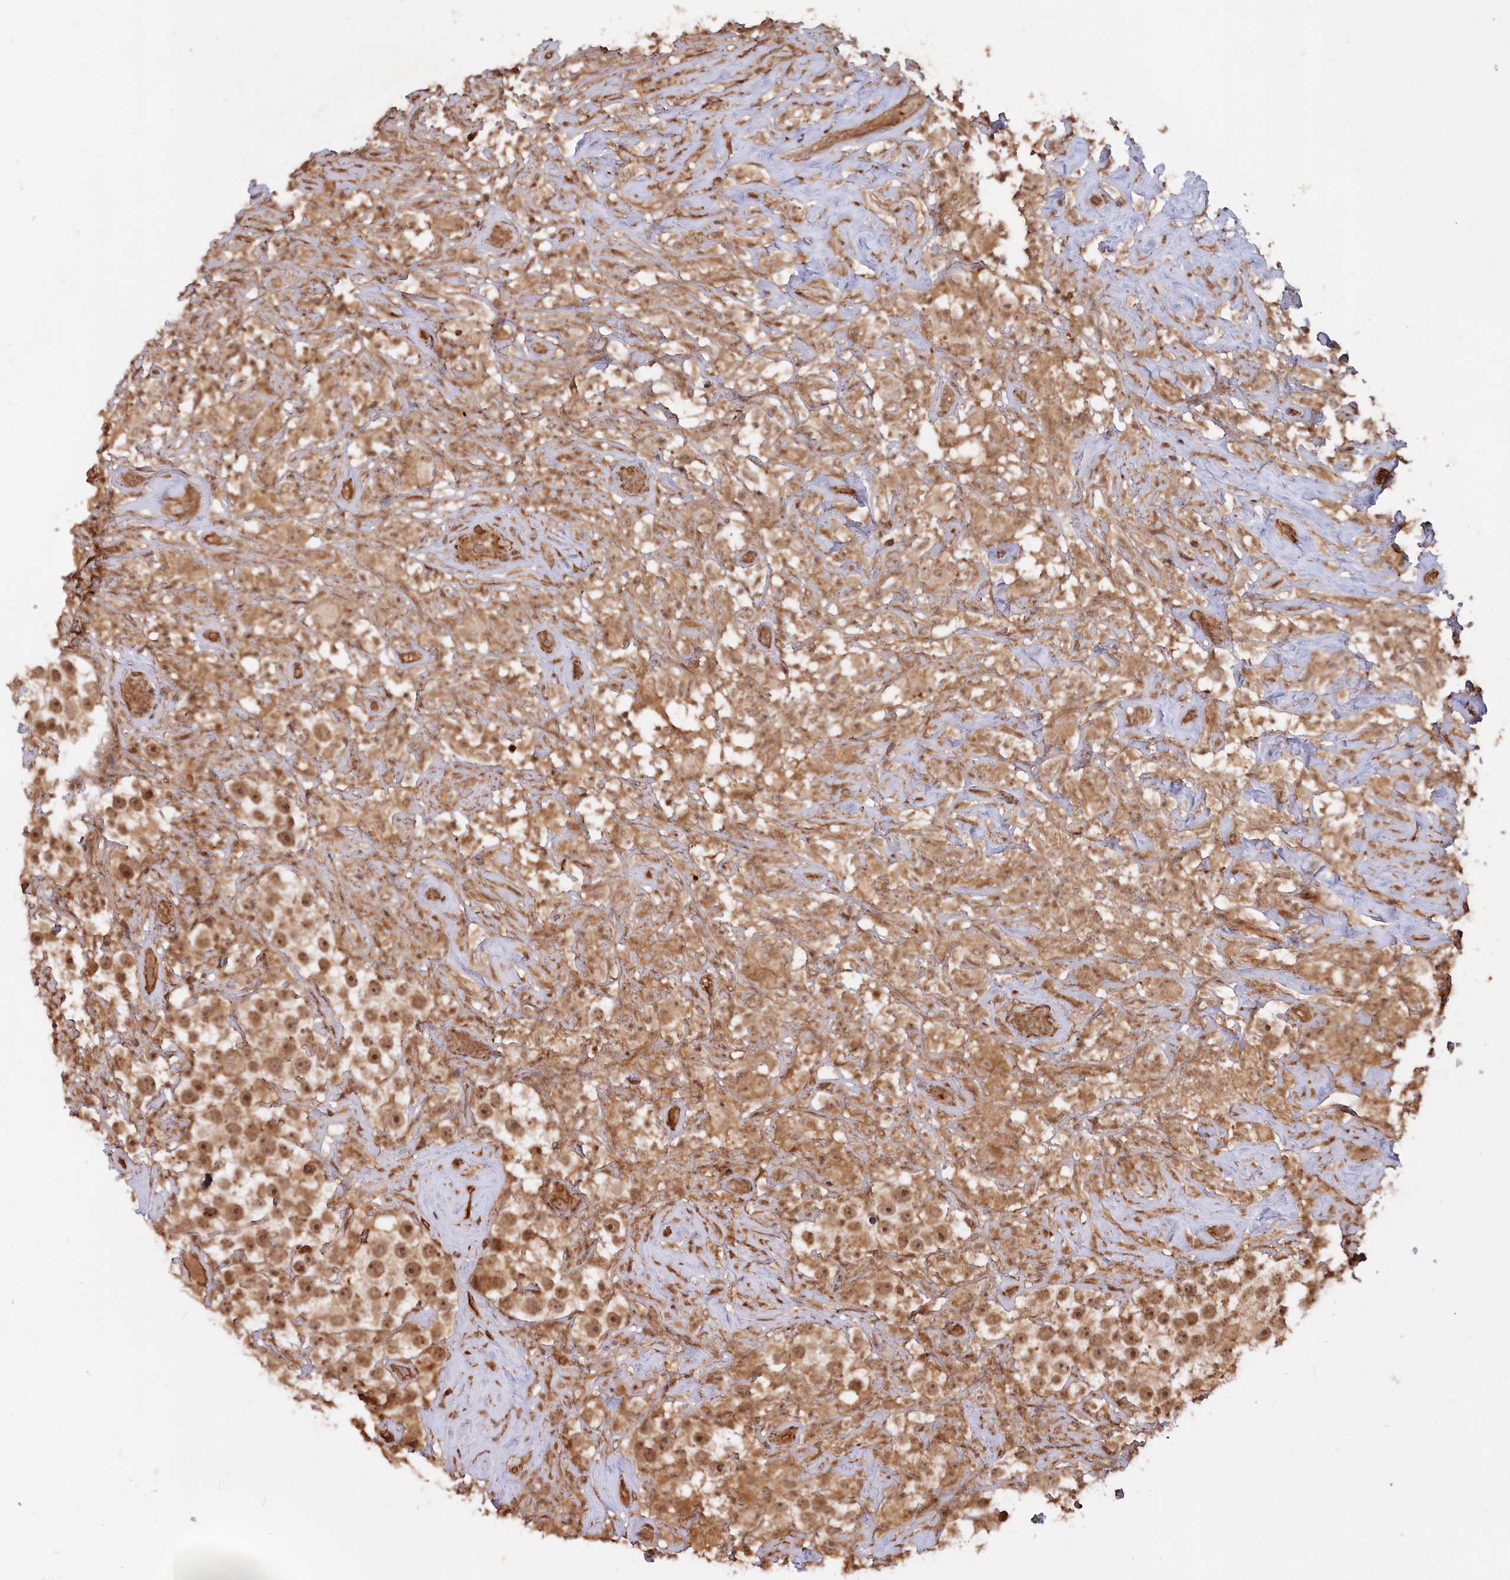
{"staining": {"intensity": "moderate", "quantity": ">75%", "location": "nuclear"}, "tissue": "testis cancer", "cell_type": "Tumor cells", "image_type": "cancer", "snomed": [{"axis": "morphology", "description": "Seminoma, NOS"}, {"axis": "topography", "description": "Testis"}], "caption": "Tumor cells show moderate nuclear staining in about >75% of cells in seminoma (testis). The protein is stained brown, and the nuclei are stained in blue (DAB (3,3'-diaminobenzidine) IHC with brightfield microscopy, high magnification).", "gene": "CCDC174", "patient": {"sex": "male", "age": 49}}